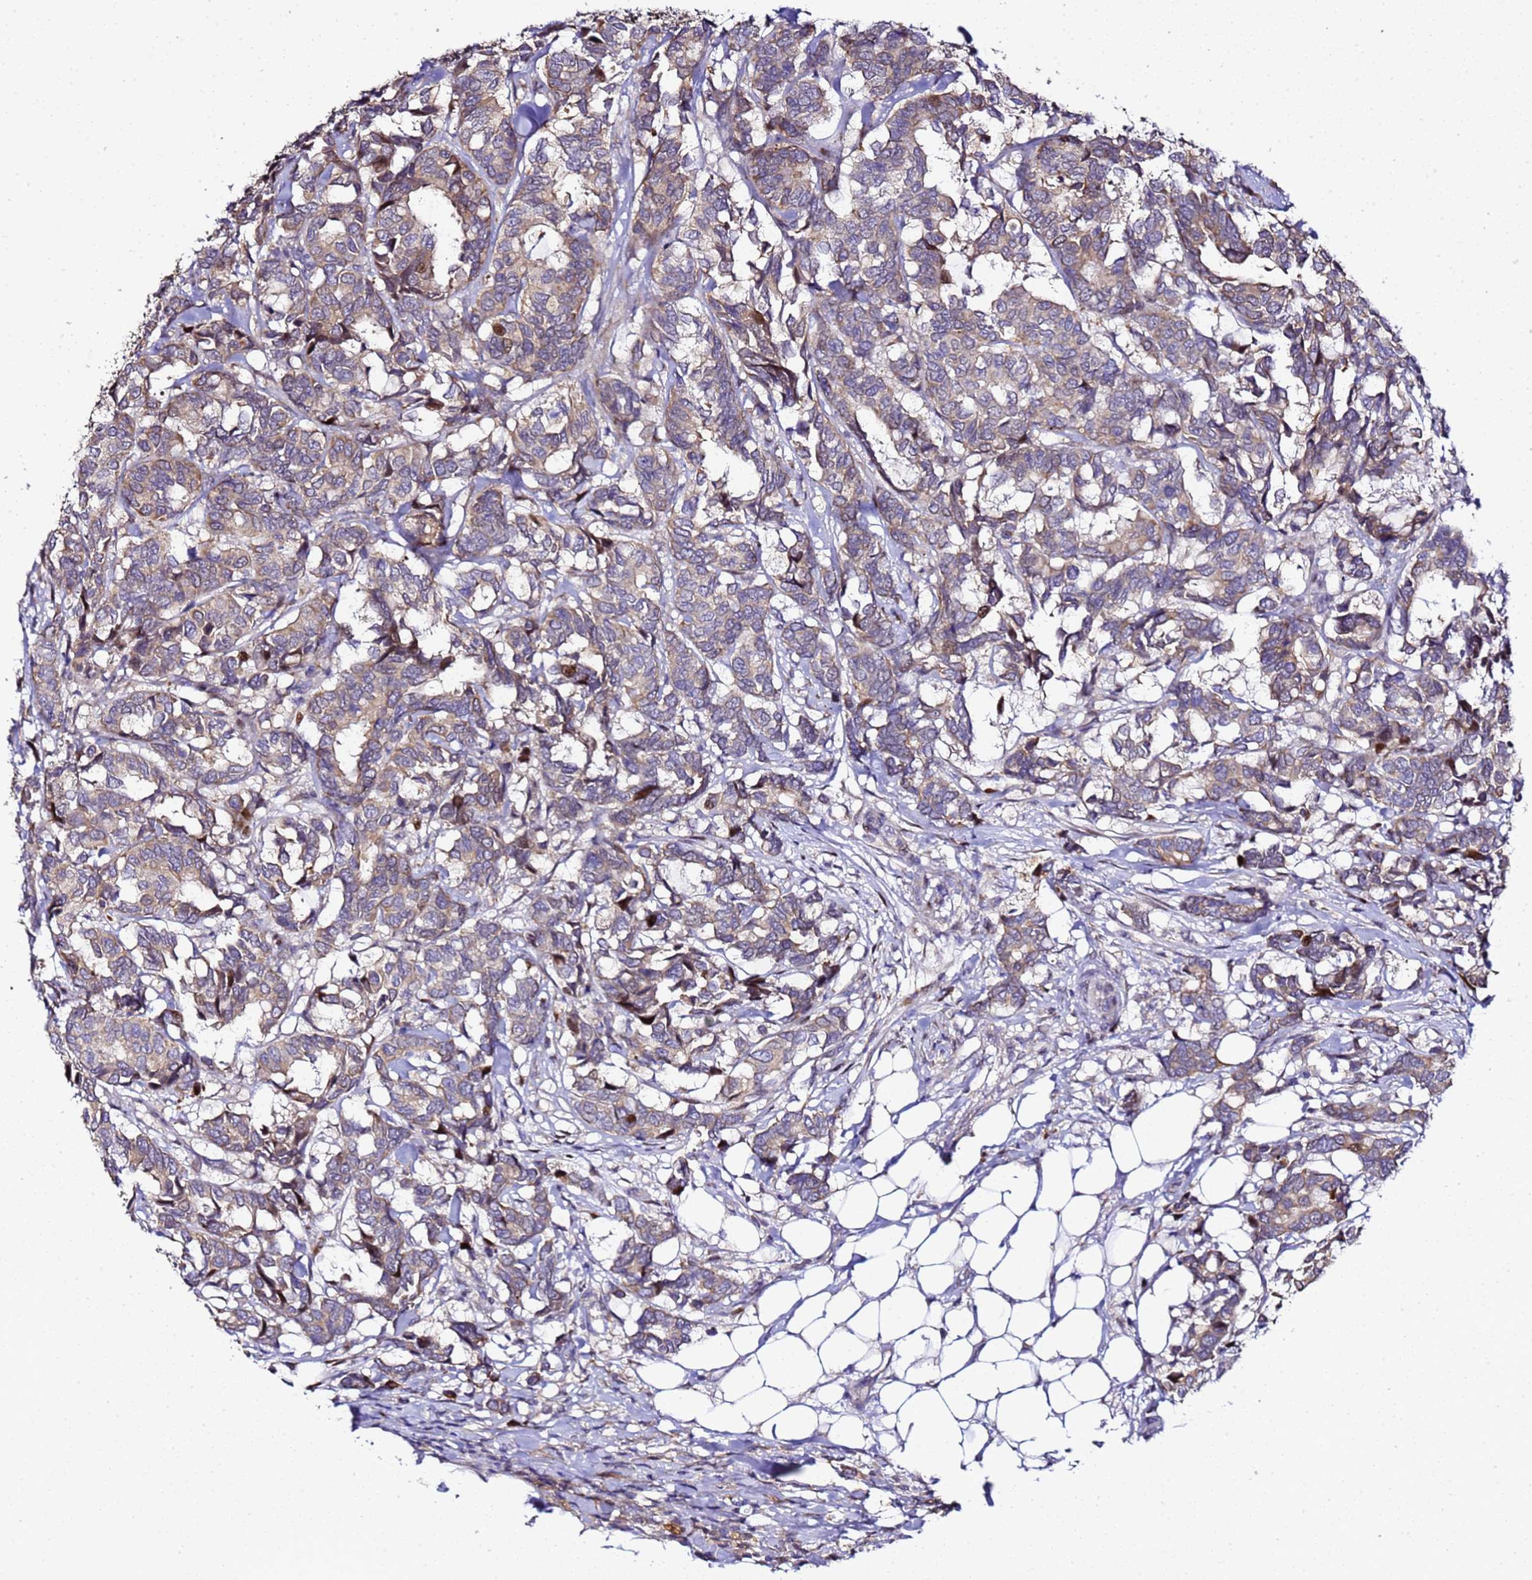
{"staining": {"intensity": "weak", "quantity": ">75%", "location": "cytoplasmic/membranous"}, "tissue": "breast cancer", "cell_type": "Tumor cells", "image_type": "cancer", "snomed": [{"axis": "morphology", "description": "Duct carcinoma"}, {"axis": "topography", "description": "Breast"}], "caption": "Tumor cells show weak cytoplasmic/membranous positivity in approximately >75% of cells in intraductal carcinoma (breast).", "gene": "ALG3", "patient": {"sex": "female", "age": 87}}